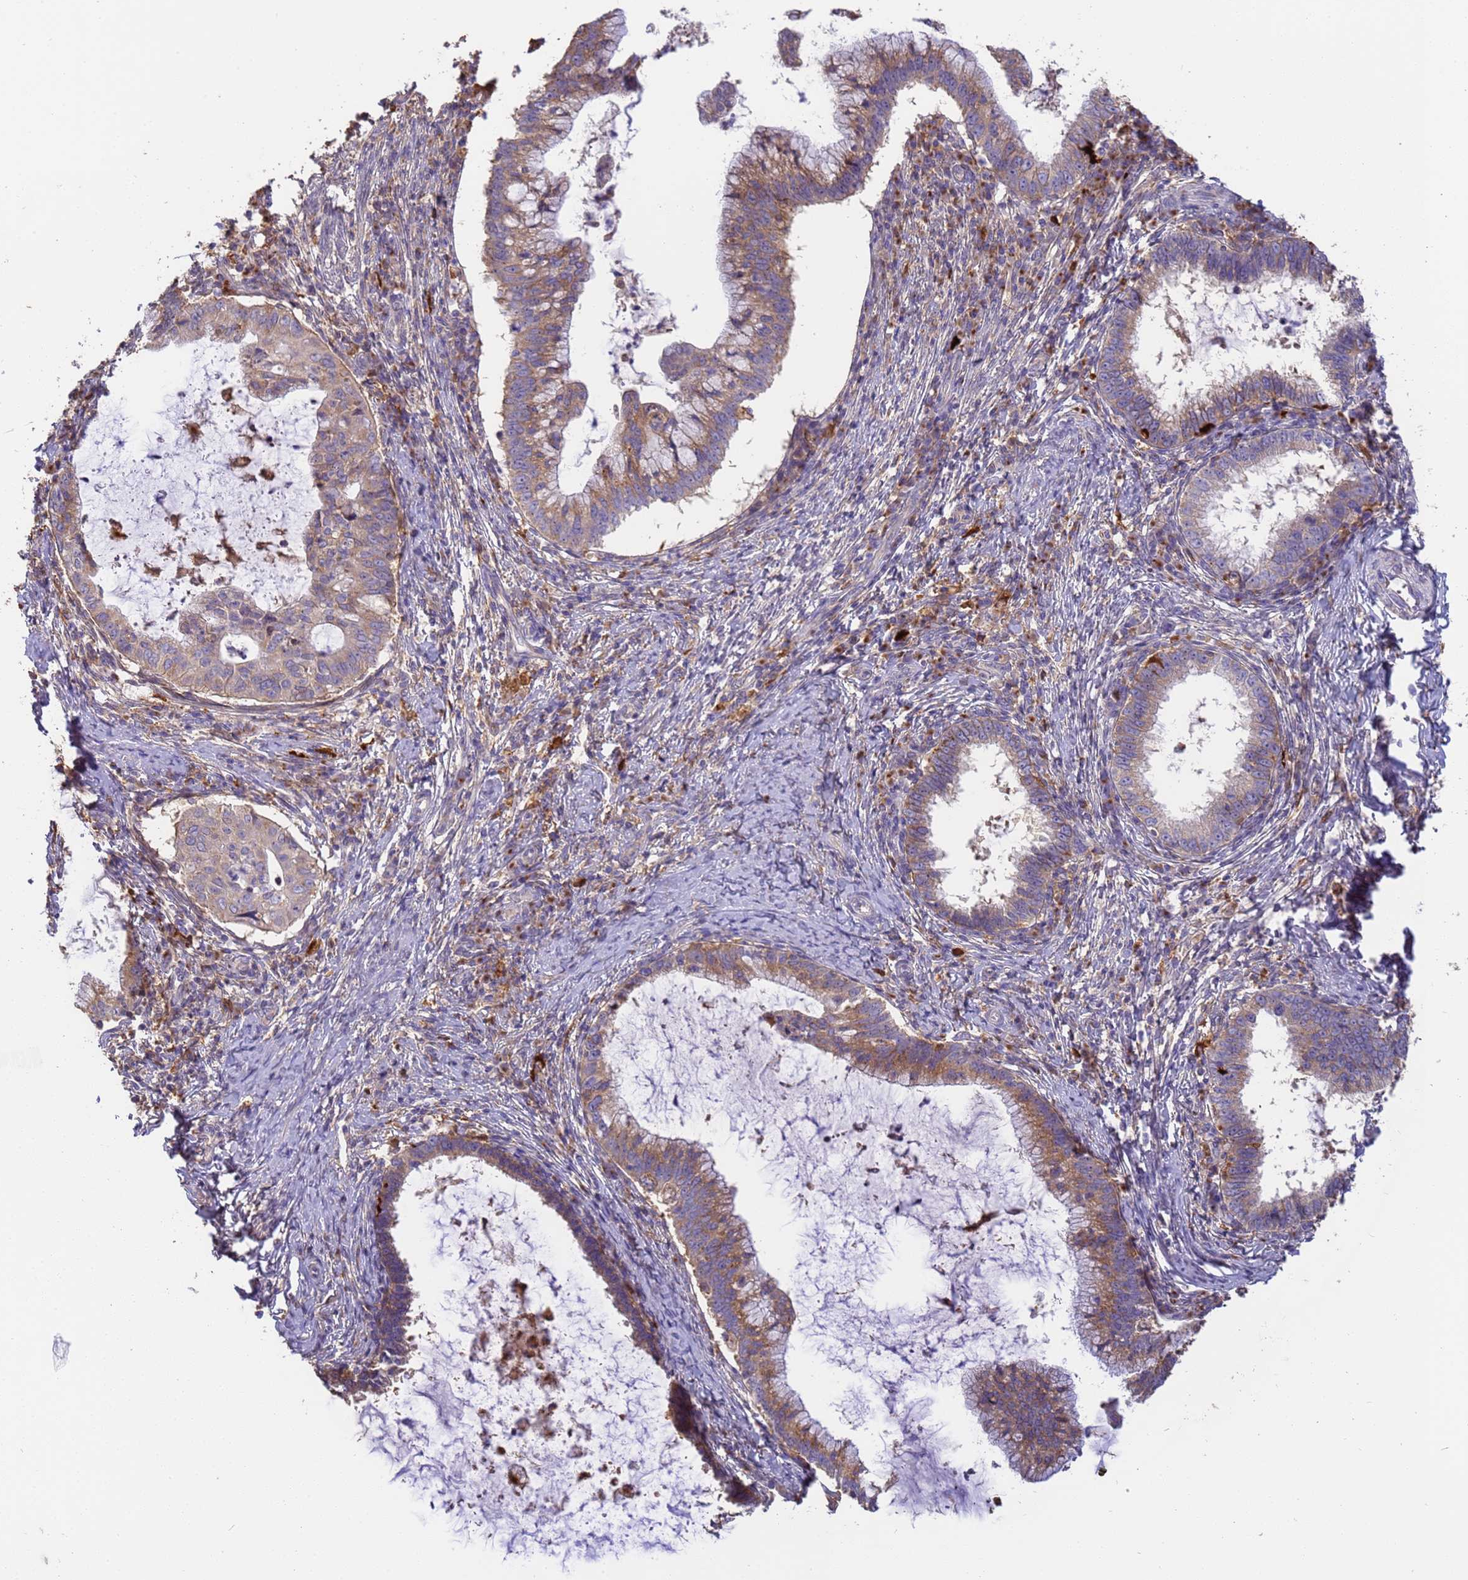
{"staining": {"intensity": "moderate", "quantity": ">75%", "location": "cytoplasmic/membranous"}, "tissue": "cervical cancer", "cell_type": "Tumor cells", "image_type": "cancer", "snomed": [{"axis": "morphology", "description": "Adenocarcinoma, NOS"}, {"axis": "topography", "description": "Cervix"}], "caption": "Approximately >75% of tumor cells in cervical adenocarcinoma reveal moderate cytoplasmic/membranous protein expression as visualized by brown immunohistochemical staining.", "gene": "M6PR", "patient": {"sex": "female", "age": 36}}